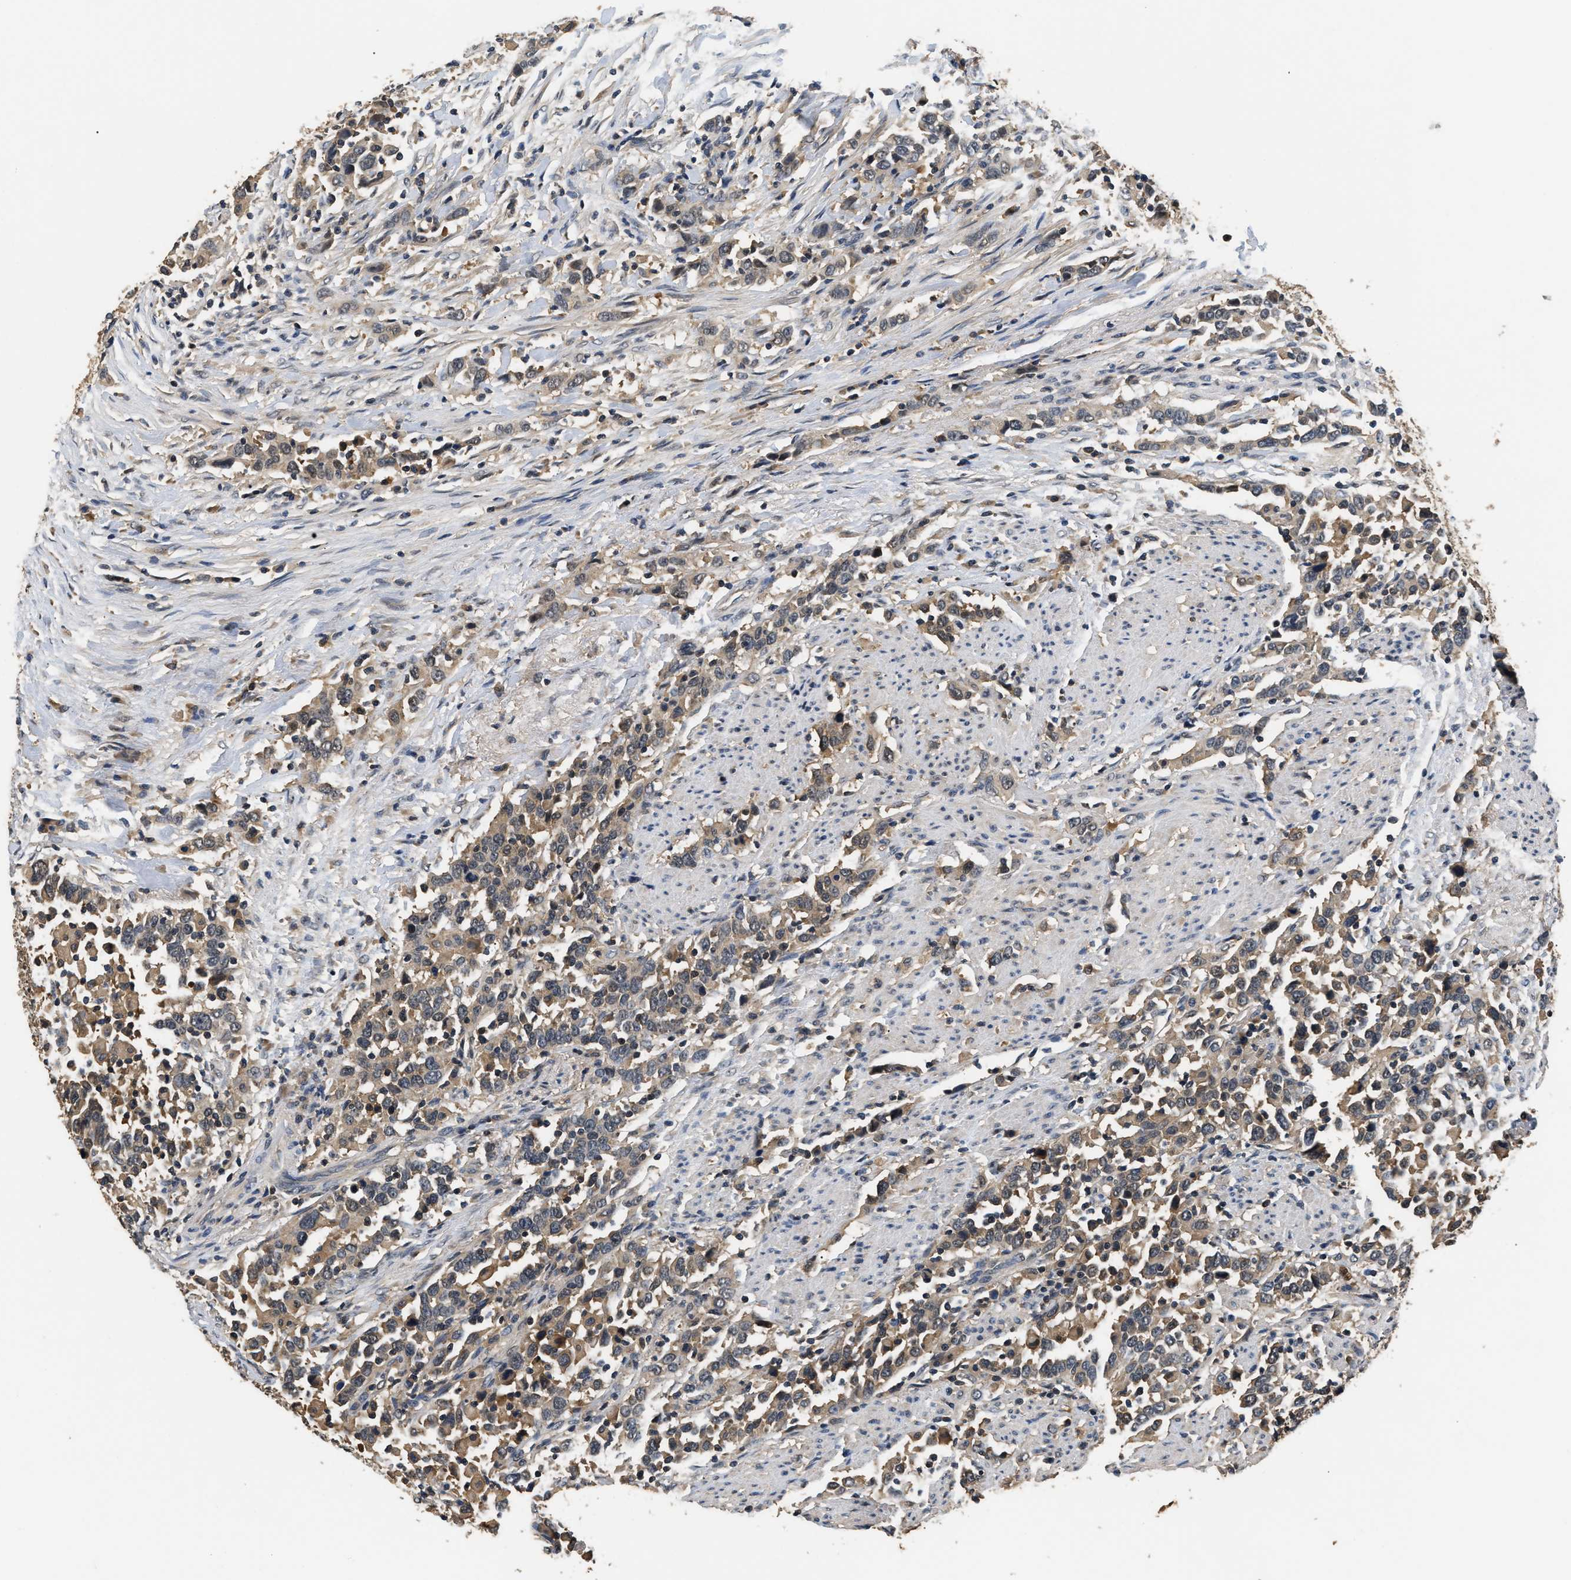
{"staining": {"intensity": "weak", "quantity": ">75%", "location": "cytoplasmic/membranous"}, "tissue": "urothelial cancer", "cell_type": "Tumor cells", "image_type": "cancer", "snomed": [{"axis": "morphology", "description": "Urothelial carcinoma, High grade"}, {"axis": "topography", "description": "Kidney"}, {"axis": "topography", "description": "Urinary bladder"}], "caption": "IHC of human urothelial carcinoma (high-grade) exhibits low levels of weak cytoplasmic/membranous staining in approximately >75% of tumor cells.", "gene": "GPI", "patient": {"sex": "male", "age": 77}}